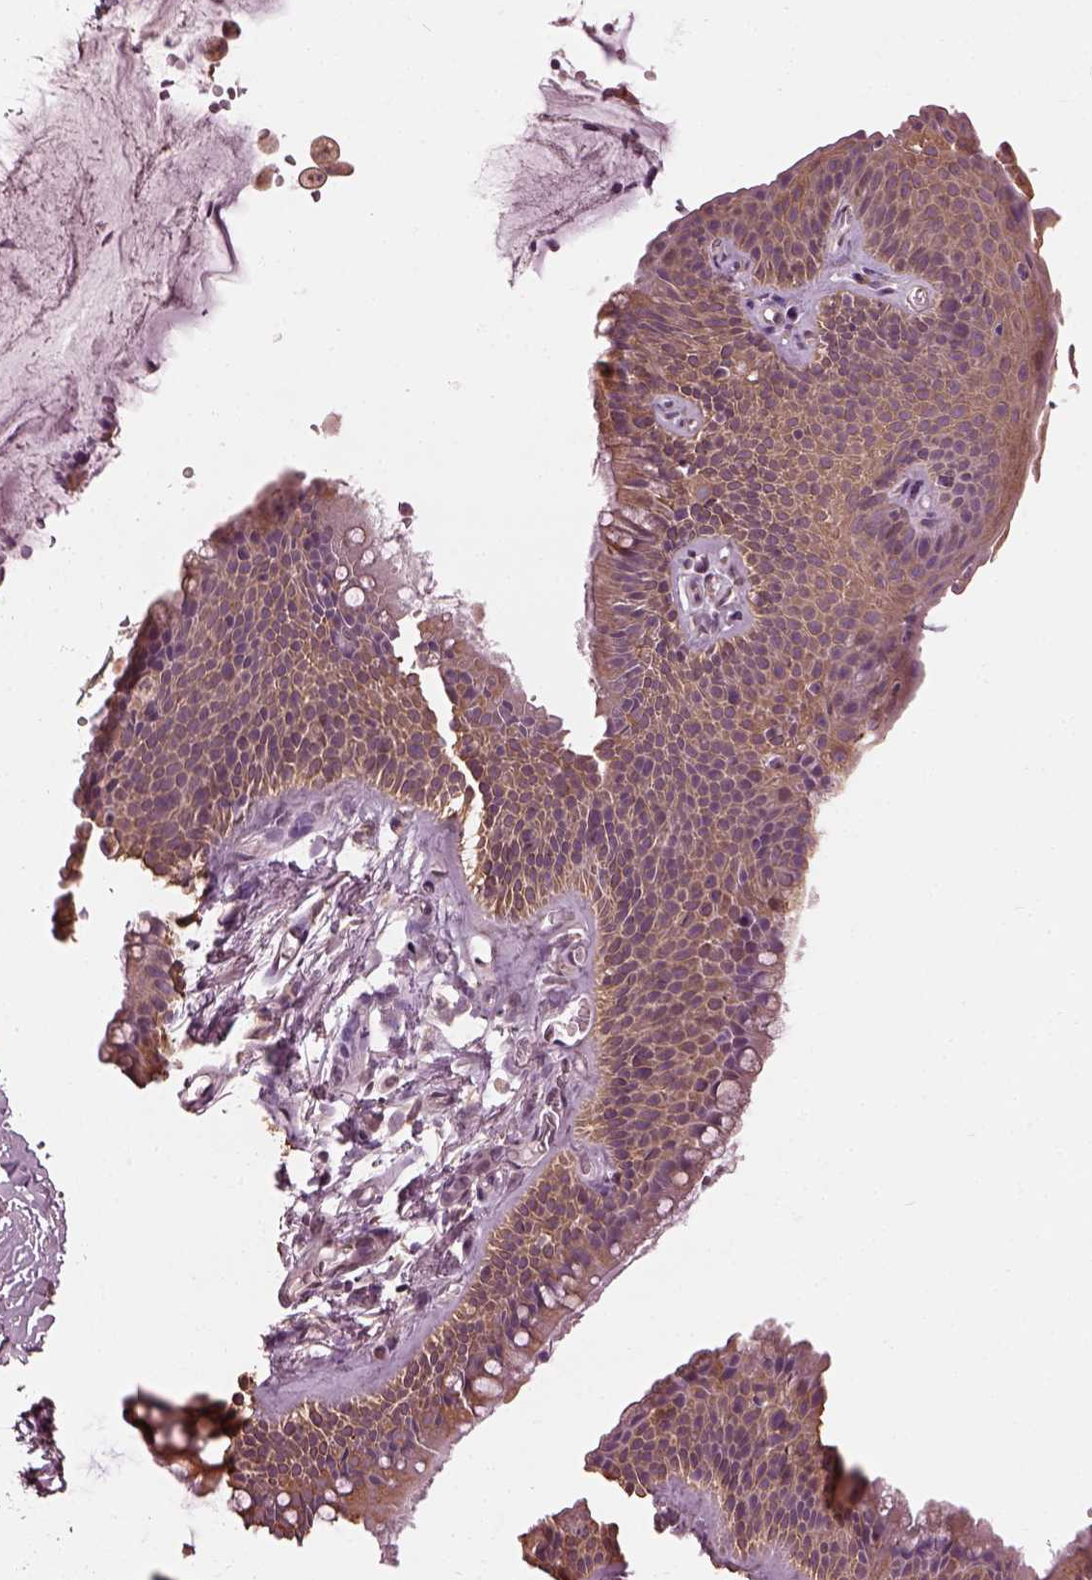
{"staining": {"intensity": "negative", "quantity": "none", "location": "none"}, "tissue": "adipose tissue", "cell_type": "Adipocytes", "image_type": "normal", "snomed": [{"axis": "morphology", "description": "Normal tissue, NOS"}, {"axis": "topography", "description": "Cartilage tissue"}, {"axis": "topography", "description": "Bronchus"}], "caption": "Adipocytes are negative for protein expression in unremarkable human adipose tissue. The staining was performed using DAB (3,3'-diaminobenzidine) to visualize the protein expression in brown, while the nuclei were stained in blue with hematoxylin (Magnification: 20x).", "gene": "RUFY3", "patient": {"sex": "female", "age": 79}}